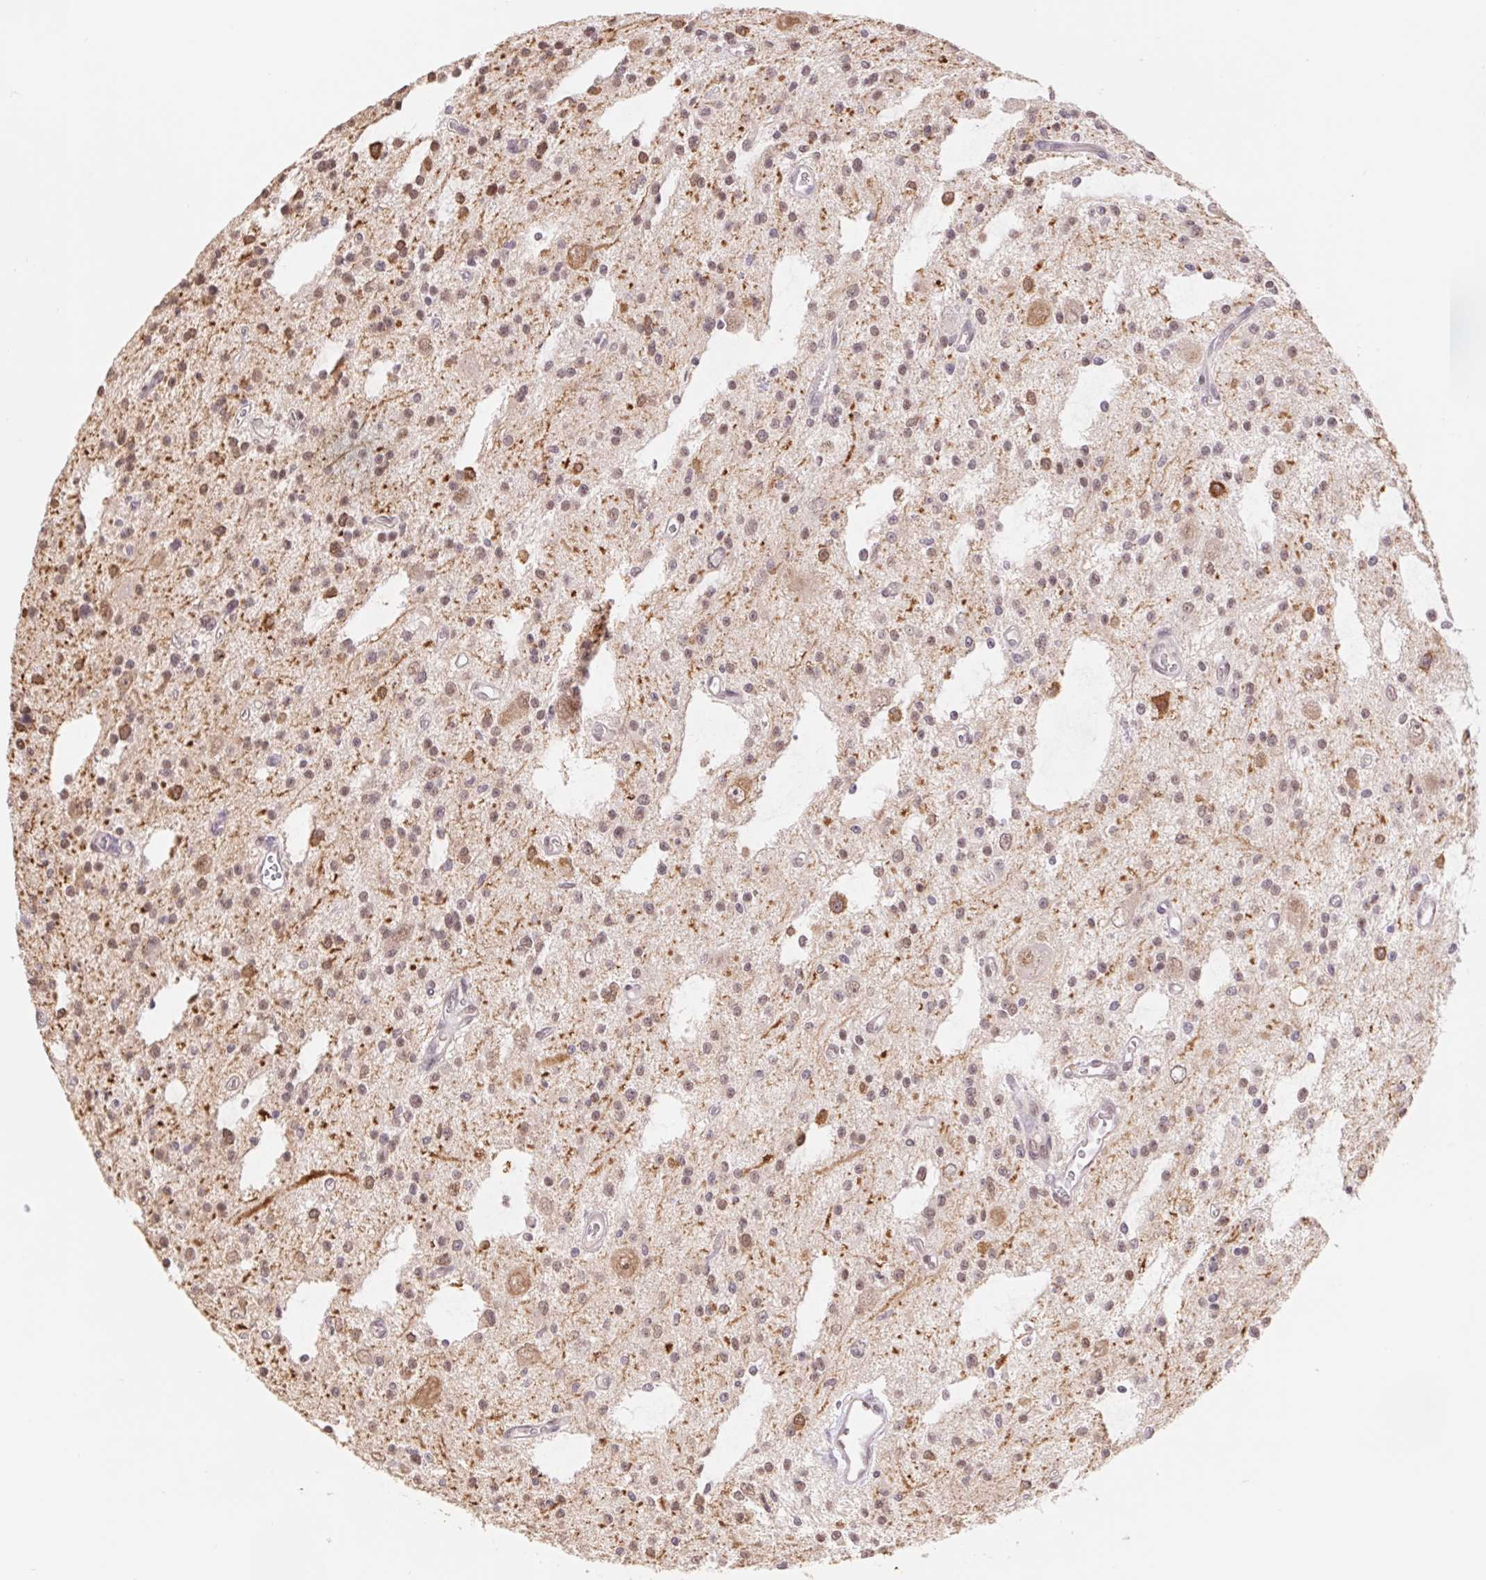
{"staining": {"intensity": "weak", "quantity": ">75%", "location": "nuclear"}, "tissue": "glioma", "cell_type": "Tumor cells", "image_type": "cancer", "snomed": [{"axis": "morphology", "description": "Glioma, malignant, Low grade"}, {"axis": "topography", "description": "Brain"}], "caption": "Glioma stained with IHC shows weak nuclear positivity in about >75% of tumor cells.", "gene": "TRERF1", "patient": {"sex": "male", "age": 43}}